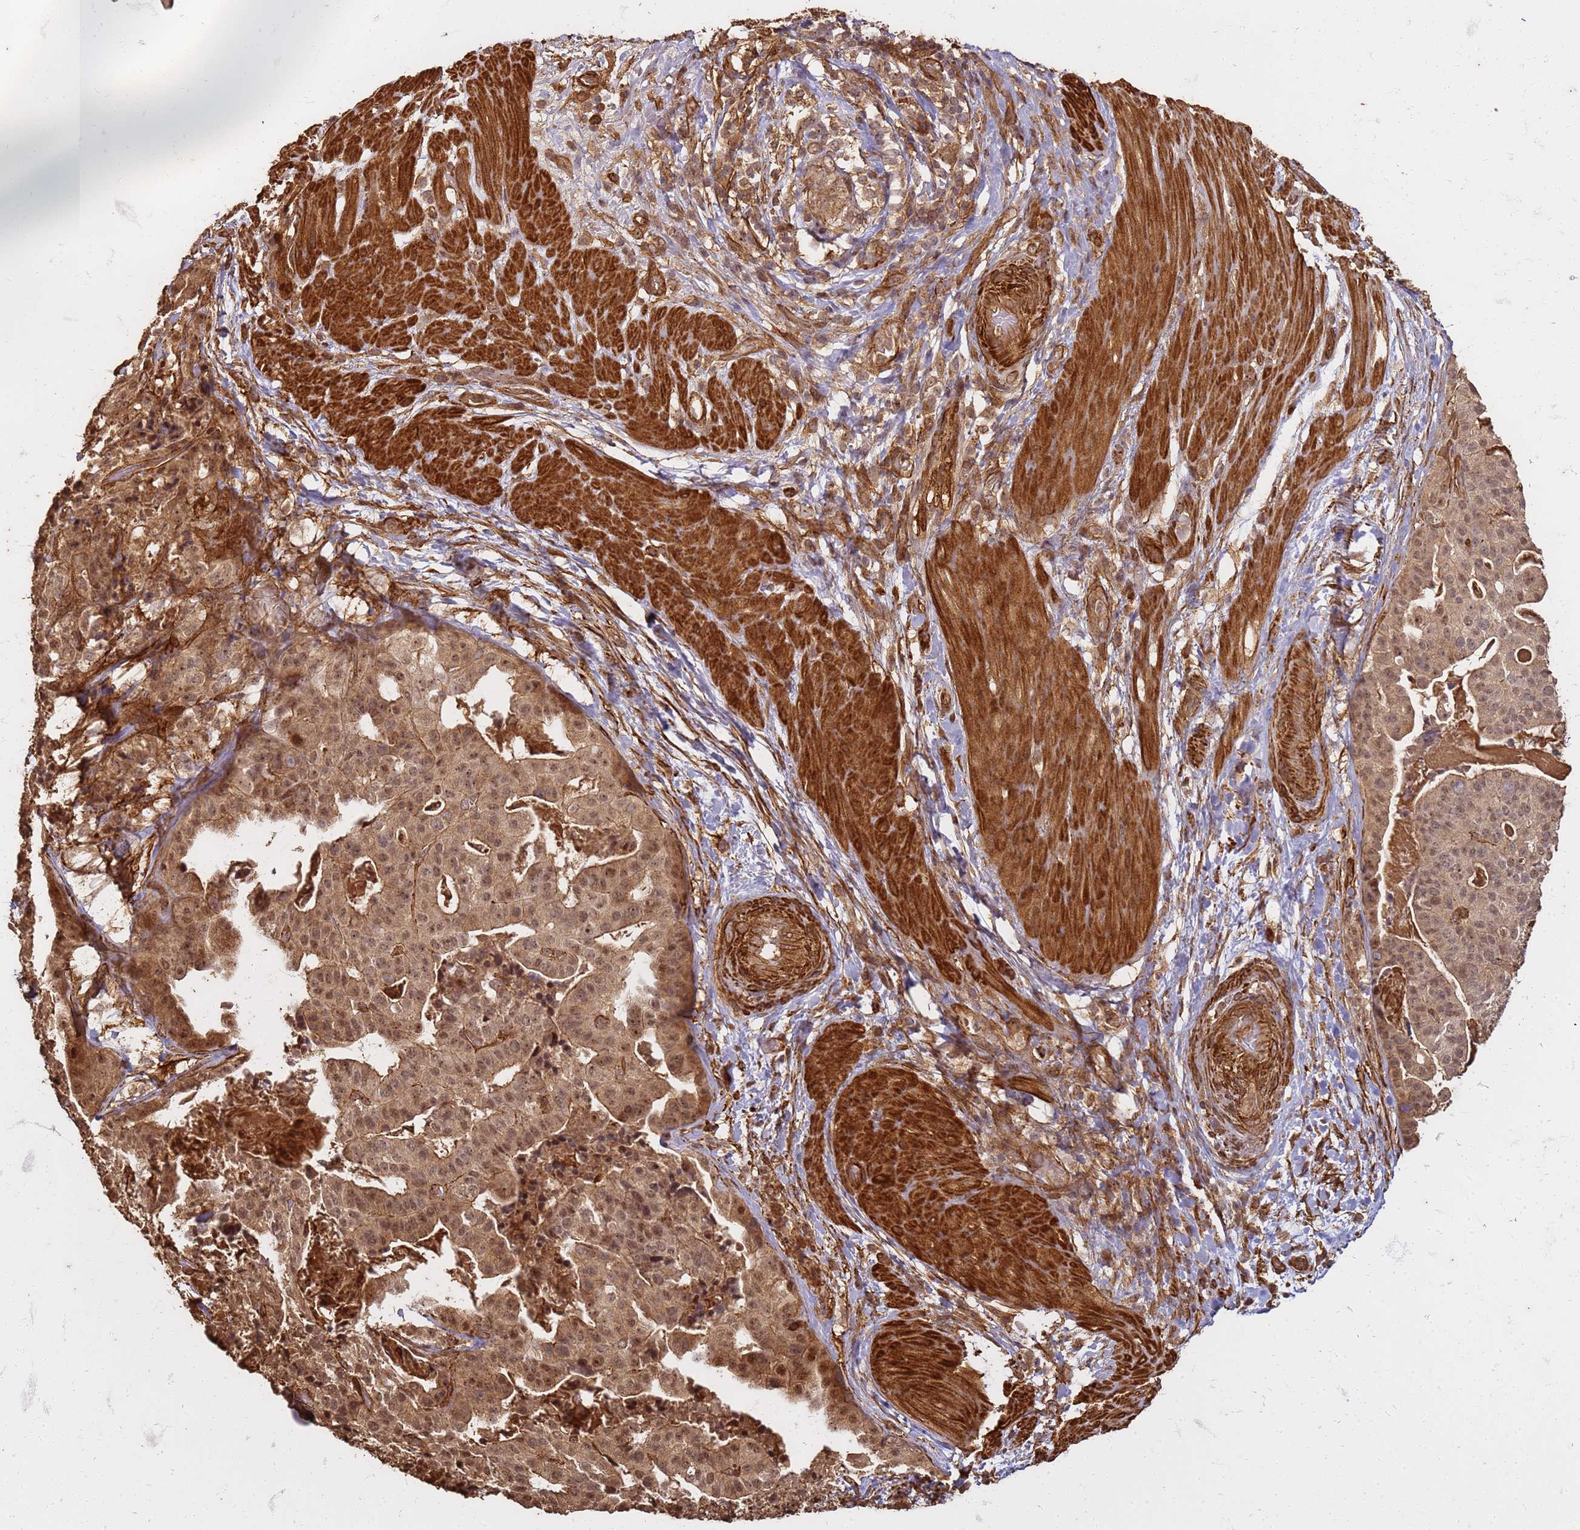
{"staining": {"intensity": "moderate", "quantity": ">75%", "location": "cytoplasmic/membranous,nuclear"}, "tissue": "stomach cancer", "cell_type": "Tumor cells", "image_type": "cancer", "snomed": [{"axis": "morphology", "description": "Adenocarcinoma, NOS"}, {"axis": "topography", "description": "Stomach"}], "caption": "There is medium levels of moderate cytoplasmic/membranous and nuclear positivity in tumor cells of stomach adenocarcinoma, as demonstrated by immunohistochemical staining (brown color).", "gene": "KIF26A", "patient": {"sex": "male", "age": 48}}